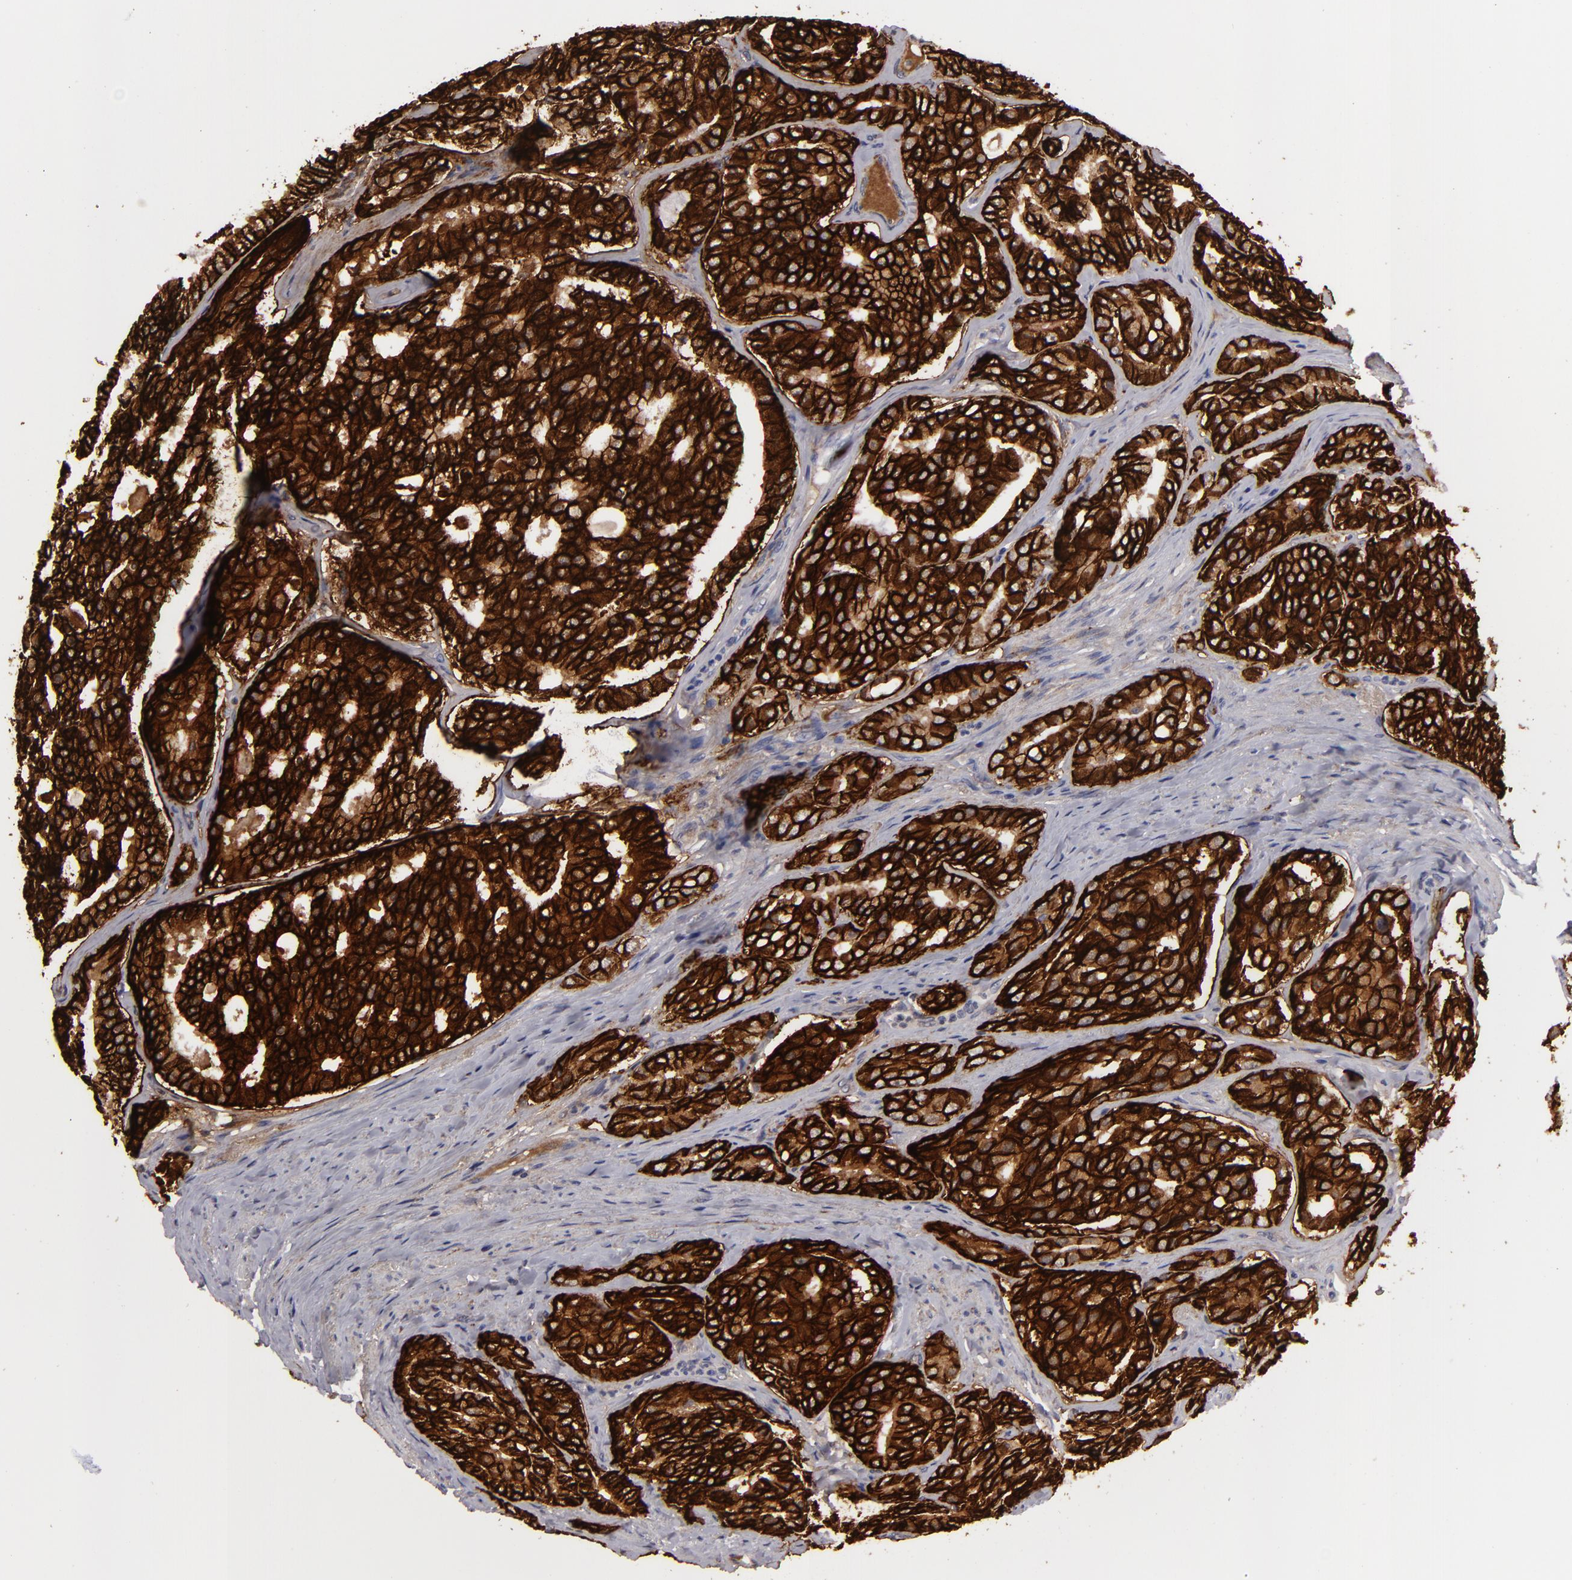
{"staining": {"intensity": "strong", "quantity": ">75%", "location": "cytoplasmic/membranous"}, "tissue": "prostate cancer", "cell_type": "Tumor cells", "image_type": "cancer", "snomed": [{"axis": "morphology", "description": "Adenocarcinoma, High grade"}, {"axis": "topography", "description": "Prostate"}], "caption": "The image displays immunohistochemical staining of prostate adenocarcinoma (high-grade). There is strong cytoplasmic/membranous staining is appreciated in approximately >75% of tumor cells.", "gene": "ALCAM", "patient": {"sex": "male", "age": 64}}